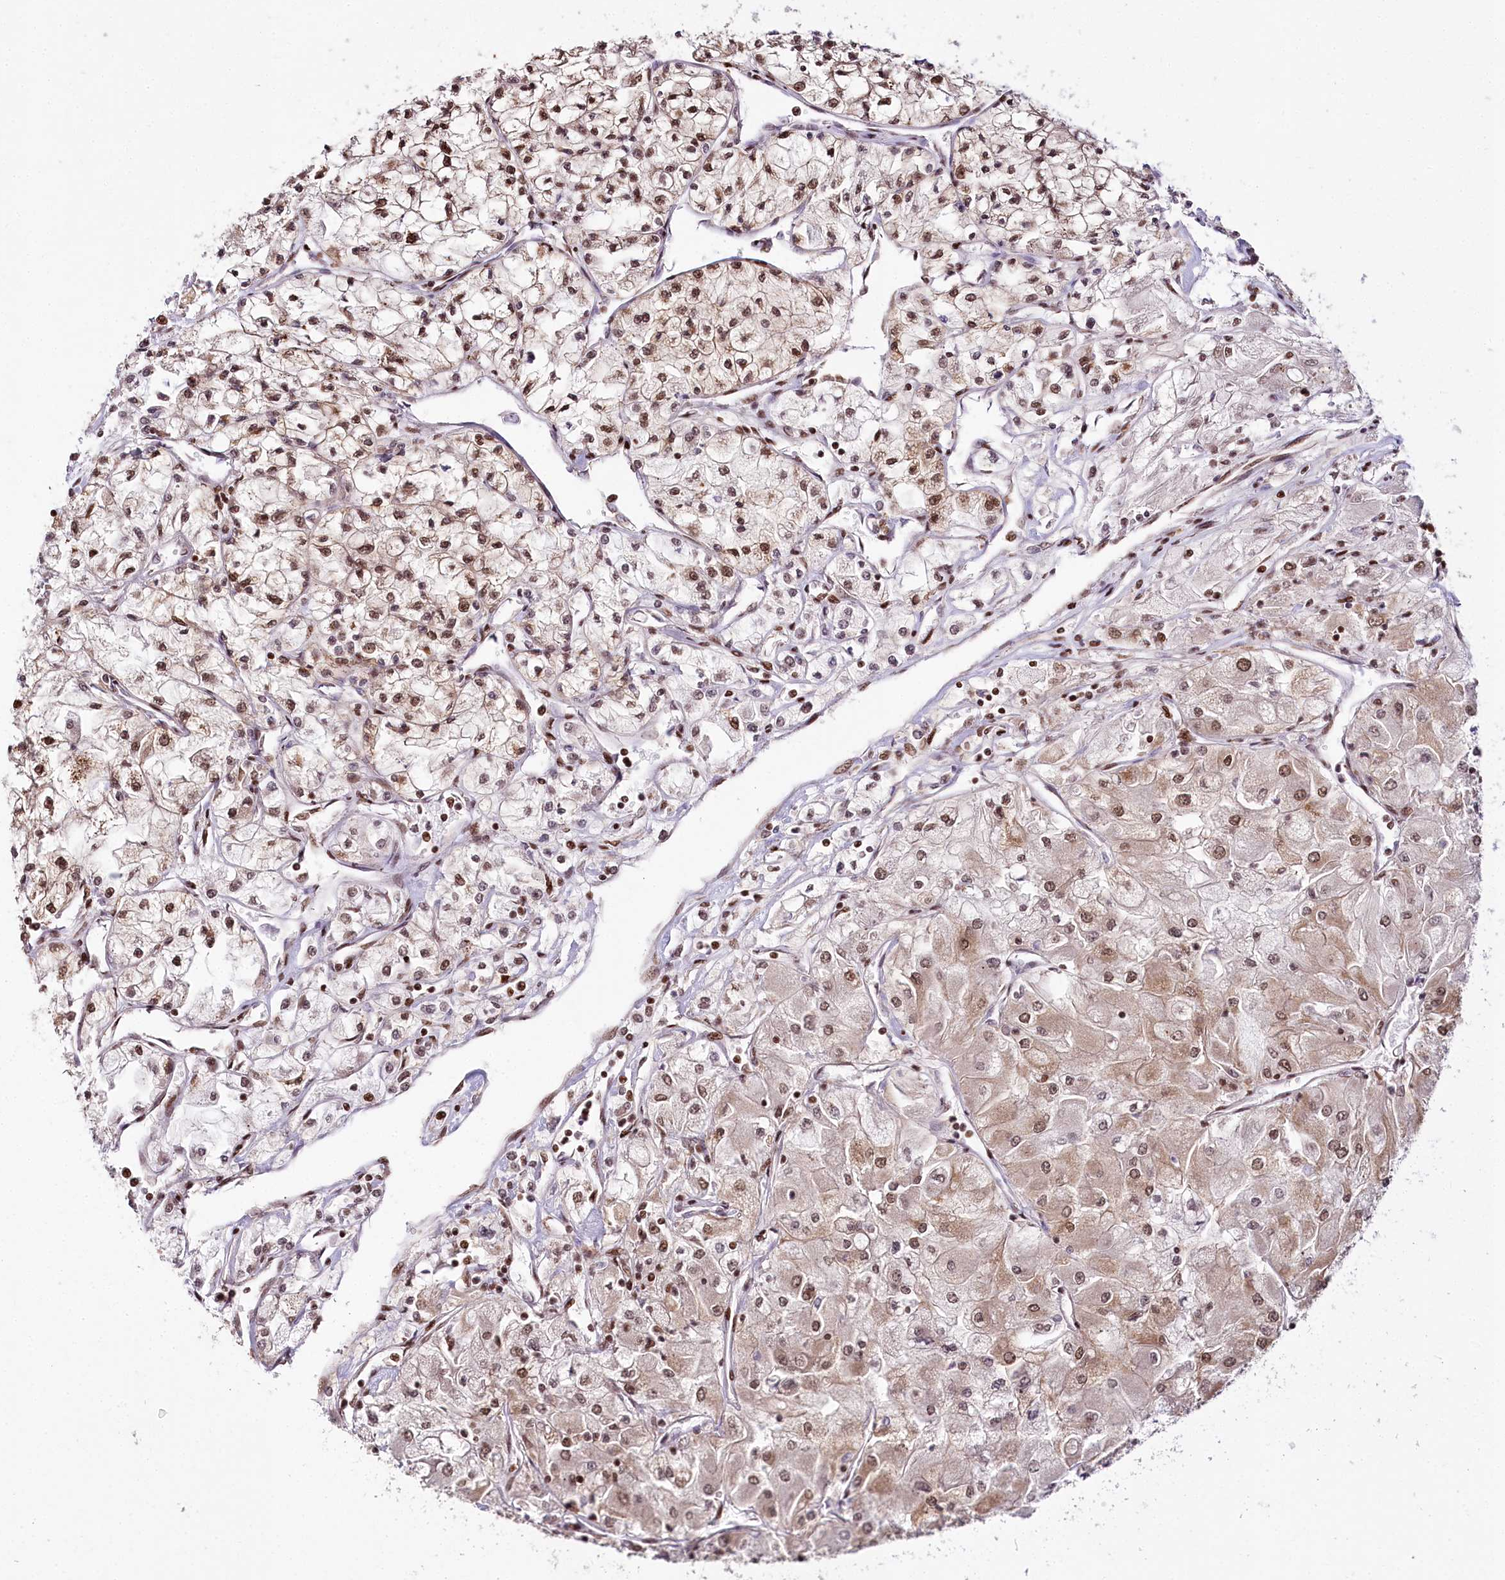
{"staining": {"intensity": "moderate", "quantity": ">75%", "location": "cytoplasmic/membranous,nuclear"}, "tissue": "renal cancer", "cell_type": "Tumor cells", "image_type": "cancer", "snomed": [{"axis": "morphology", "description": "Adenocarcinoma, NOS"}, {"axis": "topography", "description": "Kidney"}], "caption": "This photomicrograph demonstrates IHC staining of human renal adenocarcinoma, with medium moderate cytoplasmic/membranous and nuclear expression in about >75% of tumor cells.", "gene": "SMARCE1", "patient": {"sex": "male", "age": 80}}